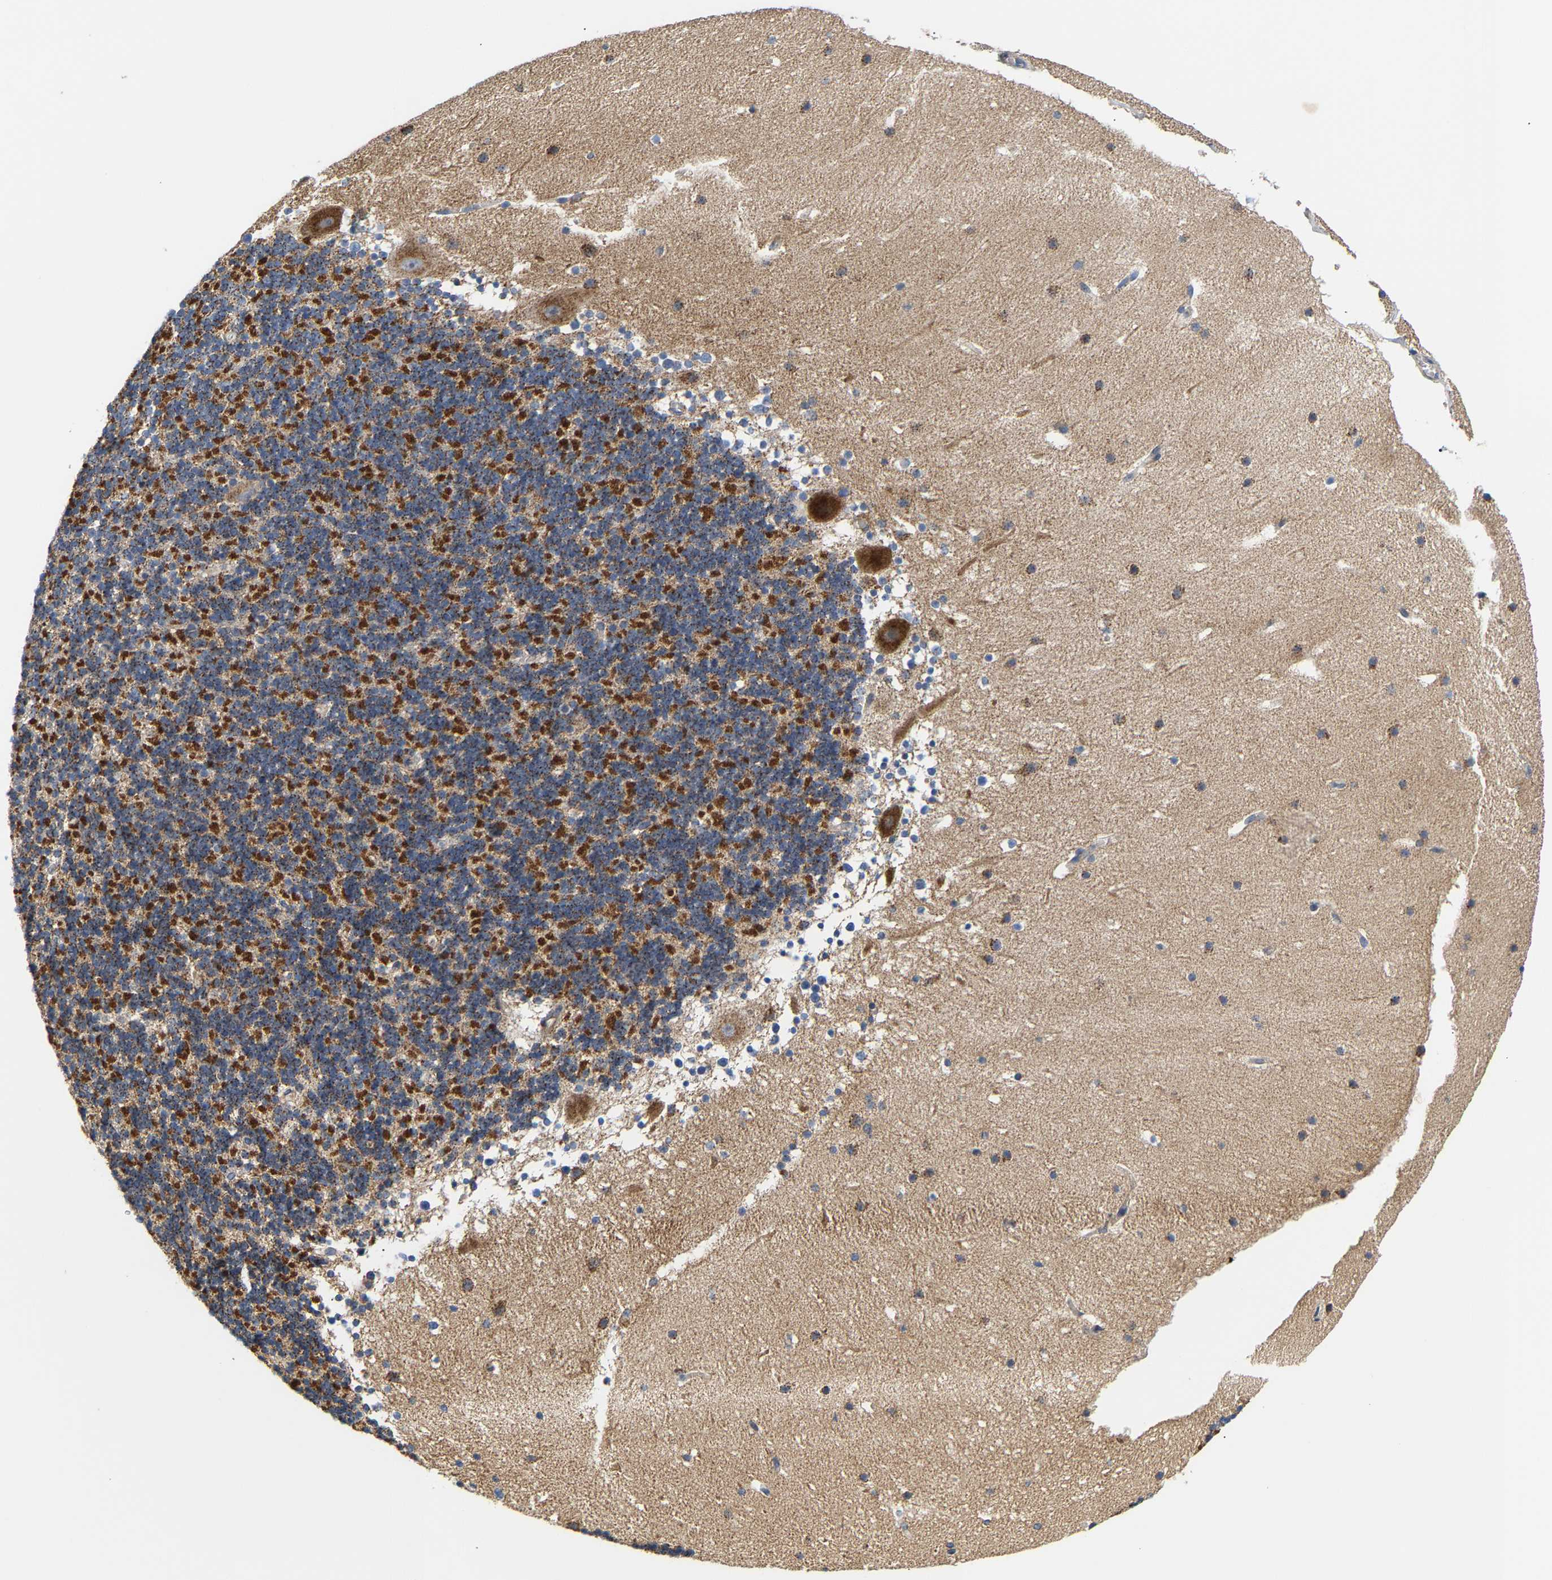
{"staining": {"intensity": "strong", "quantity": "25%-75%", "location": "cytoplasmic/membranous"}, "tissue": "cerebellum", "cell_type": "Cells in granular layer", "image_type": "normal", "snomed": [{"axis": "morphology", "description": "Normal tissue, NOS"}, {"axis": "topography", "description": "Cerebellum"}], "caption": "Brown immunohistochemical staining in unremarkable cerebellum exhibits strong cytoplasmic/membranous staining in about 25%-75% of cells in granular layer.", "gene": "TMEM168", "patient": {"sex": "male", "age": 45}}